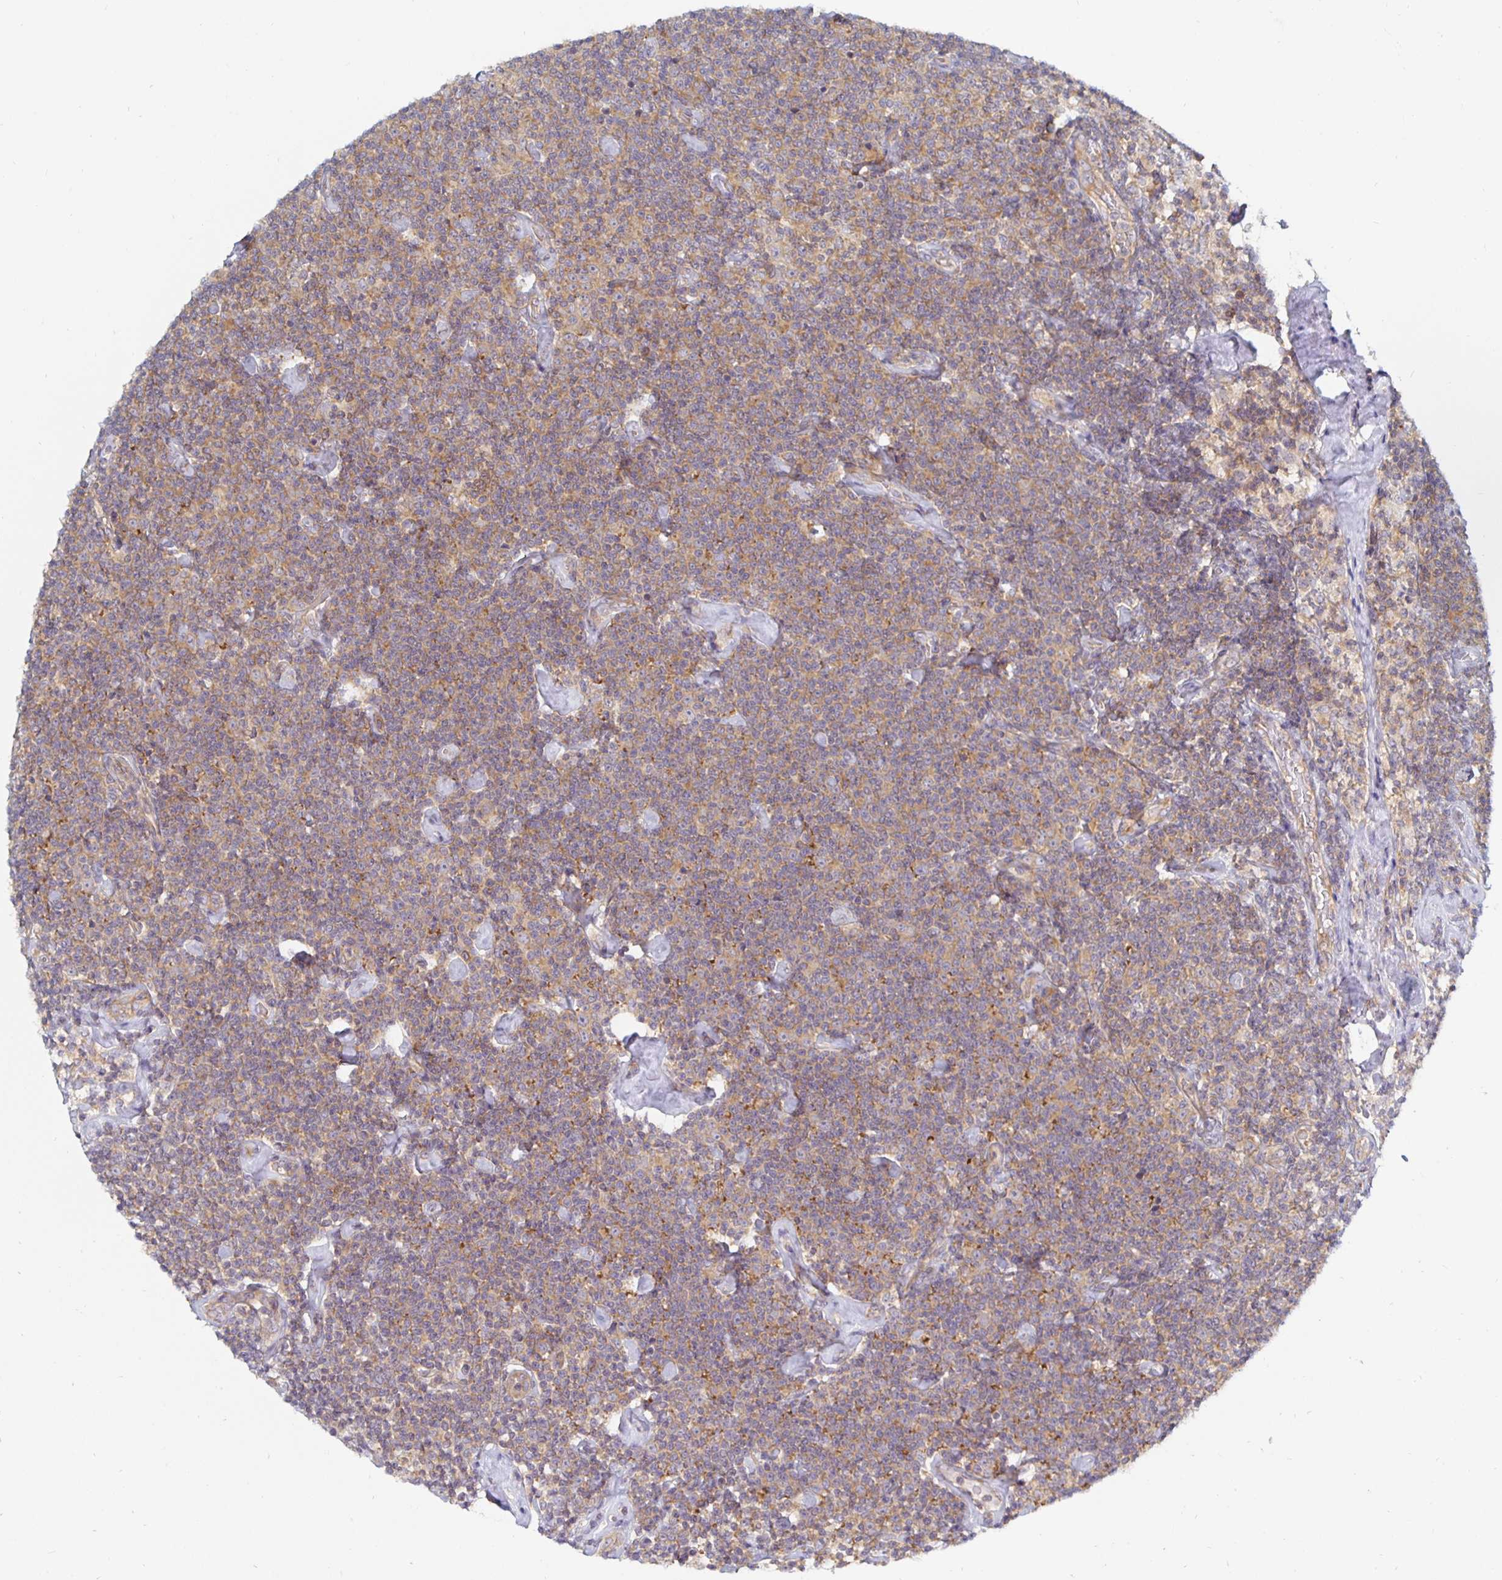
{"staining": {"intensity": "moderate", "quantity": ">75%", "location": "cytoplasmic/membranous"}, "tissue": "lymphoma", "cell_type": "Tumor cells", "image_type": "cancer", "snomed": [{"axis": "morphology", "description": "Malignant lymphoma, non-Hodgkin's type, Low grade"}, {"axis": "topography", "description": "Lymph node"}], "caption": "Tumor cells display medium levels of moderate cytoplasmic/membranous staining in approximately >75% of cells in lymphoma.", "gene": "PDAP1", "patient": {"sex": "male", "age": 81}}